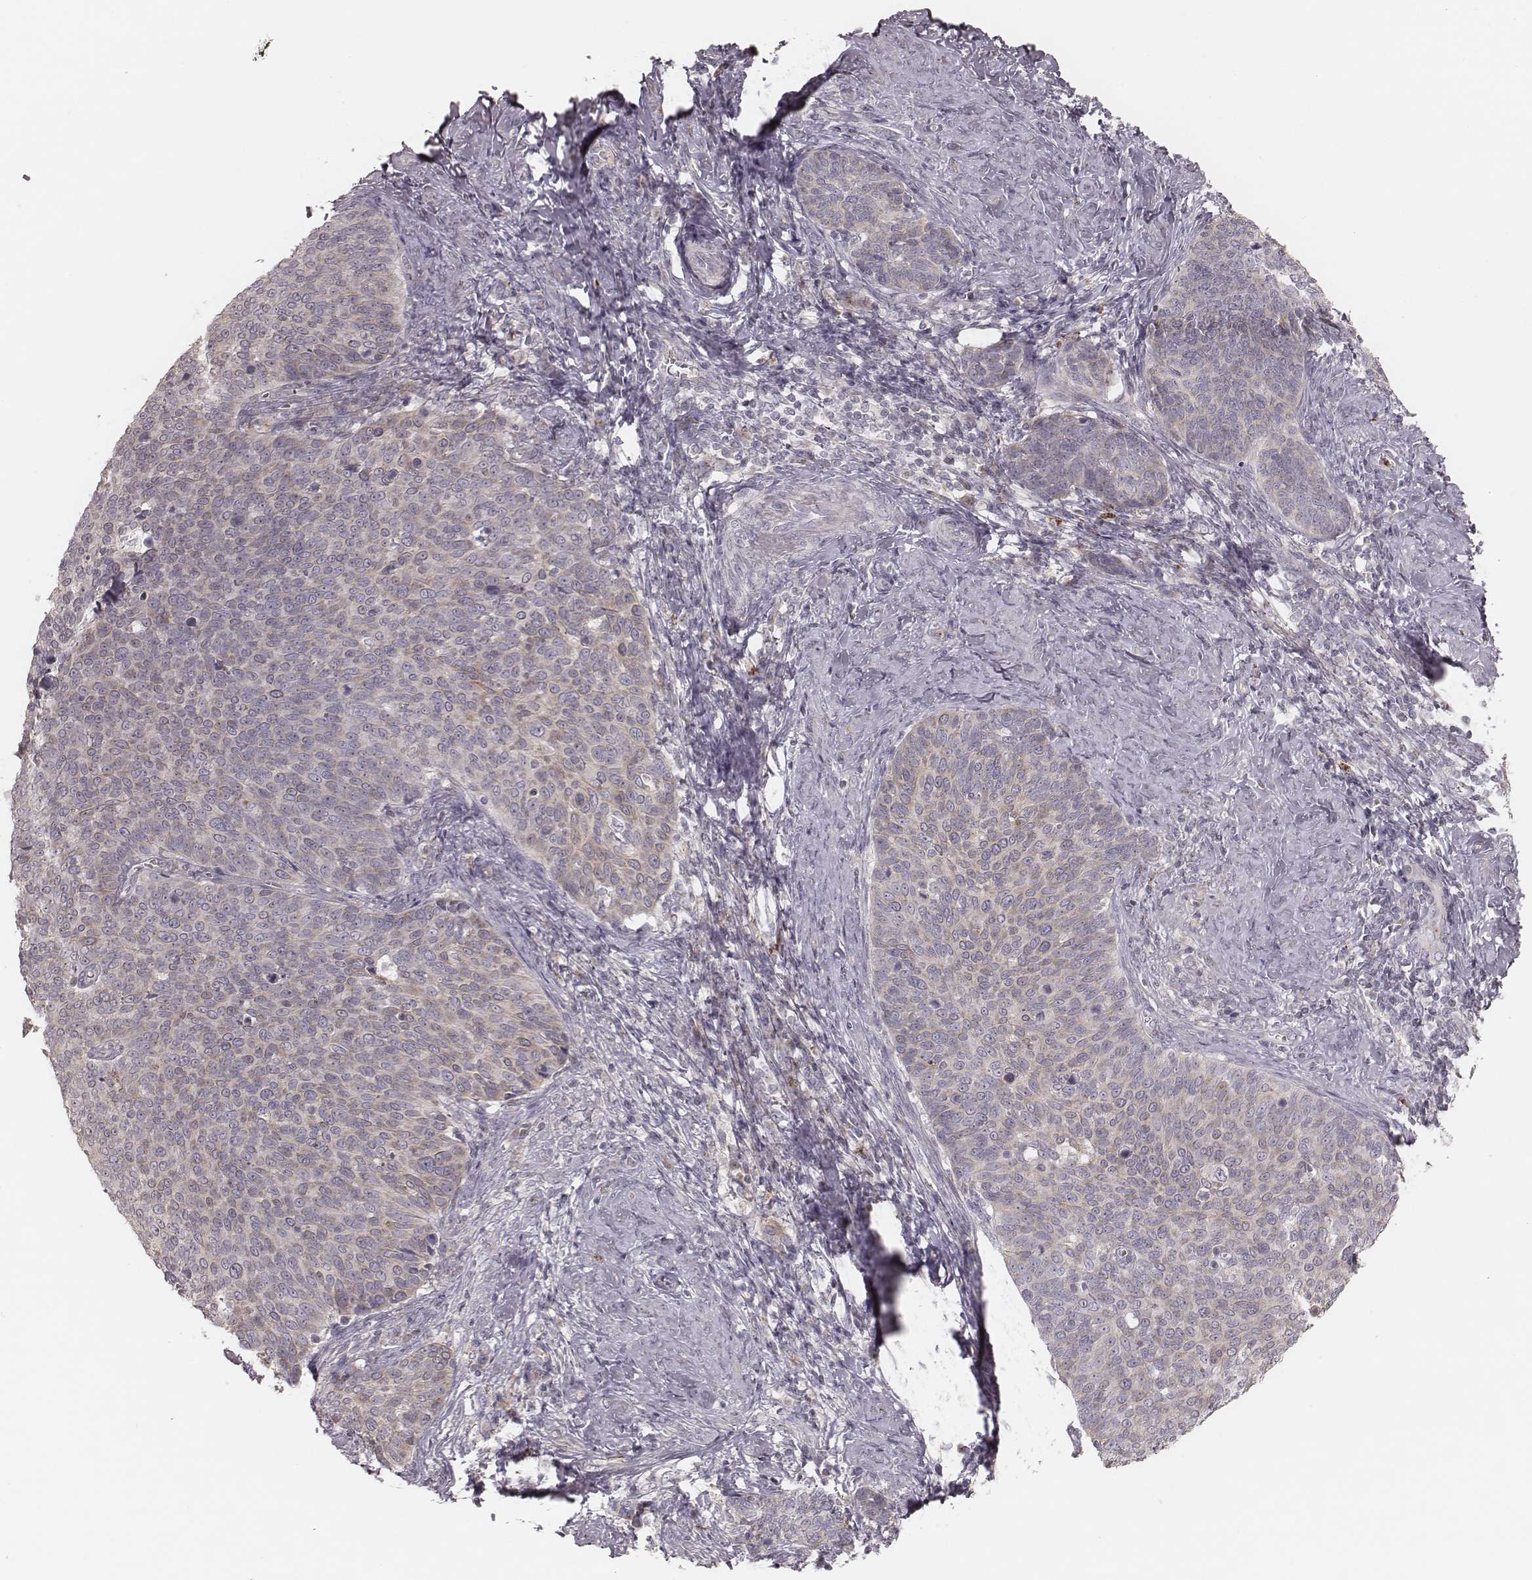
{"staining": {"intensity": "weak", "quantity": ">75%", "location": "cytoplasmic/membranous"}, "tissue": "cervical cancer", "cell_type": "Tumor cells", "image_type": "cancer", "snomed": [{"axis": "morphology", "description": "Normal tissue, NOS"}, {"axis": "morphology", "description": "Squamous cell carcinoma, NOS"}, {"axis": "topography", "description": "Cervix"}], "caption": "A brown stain labels weak cytoplasmic/membranous expression of a protein in human cervical cancer (squamous cell carcinoma) tumor cells. The staining is performed using DAB (3,3'-diaminobenzidine) brown chromogen to label protein expression. The nuclei are counter-stained blue using hematoxylin.", "gene": "ABCA7", "patient": {"sex": "female", "age": 39}}